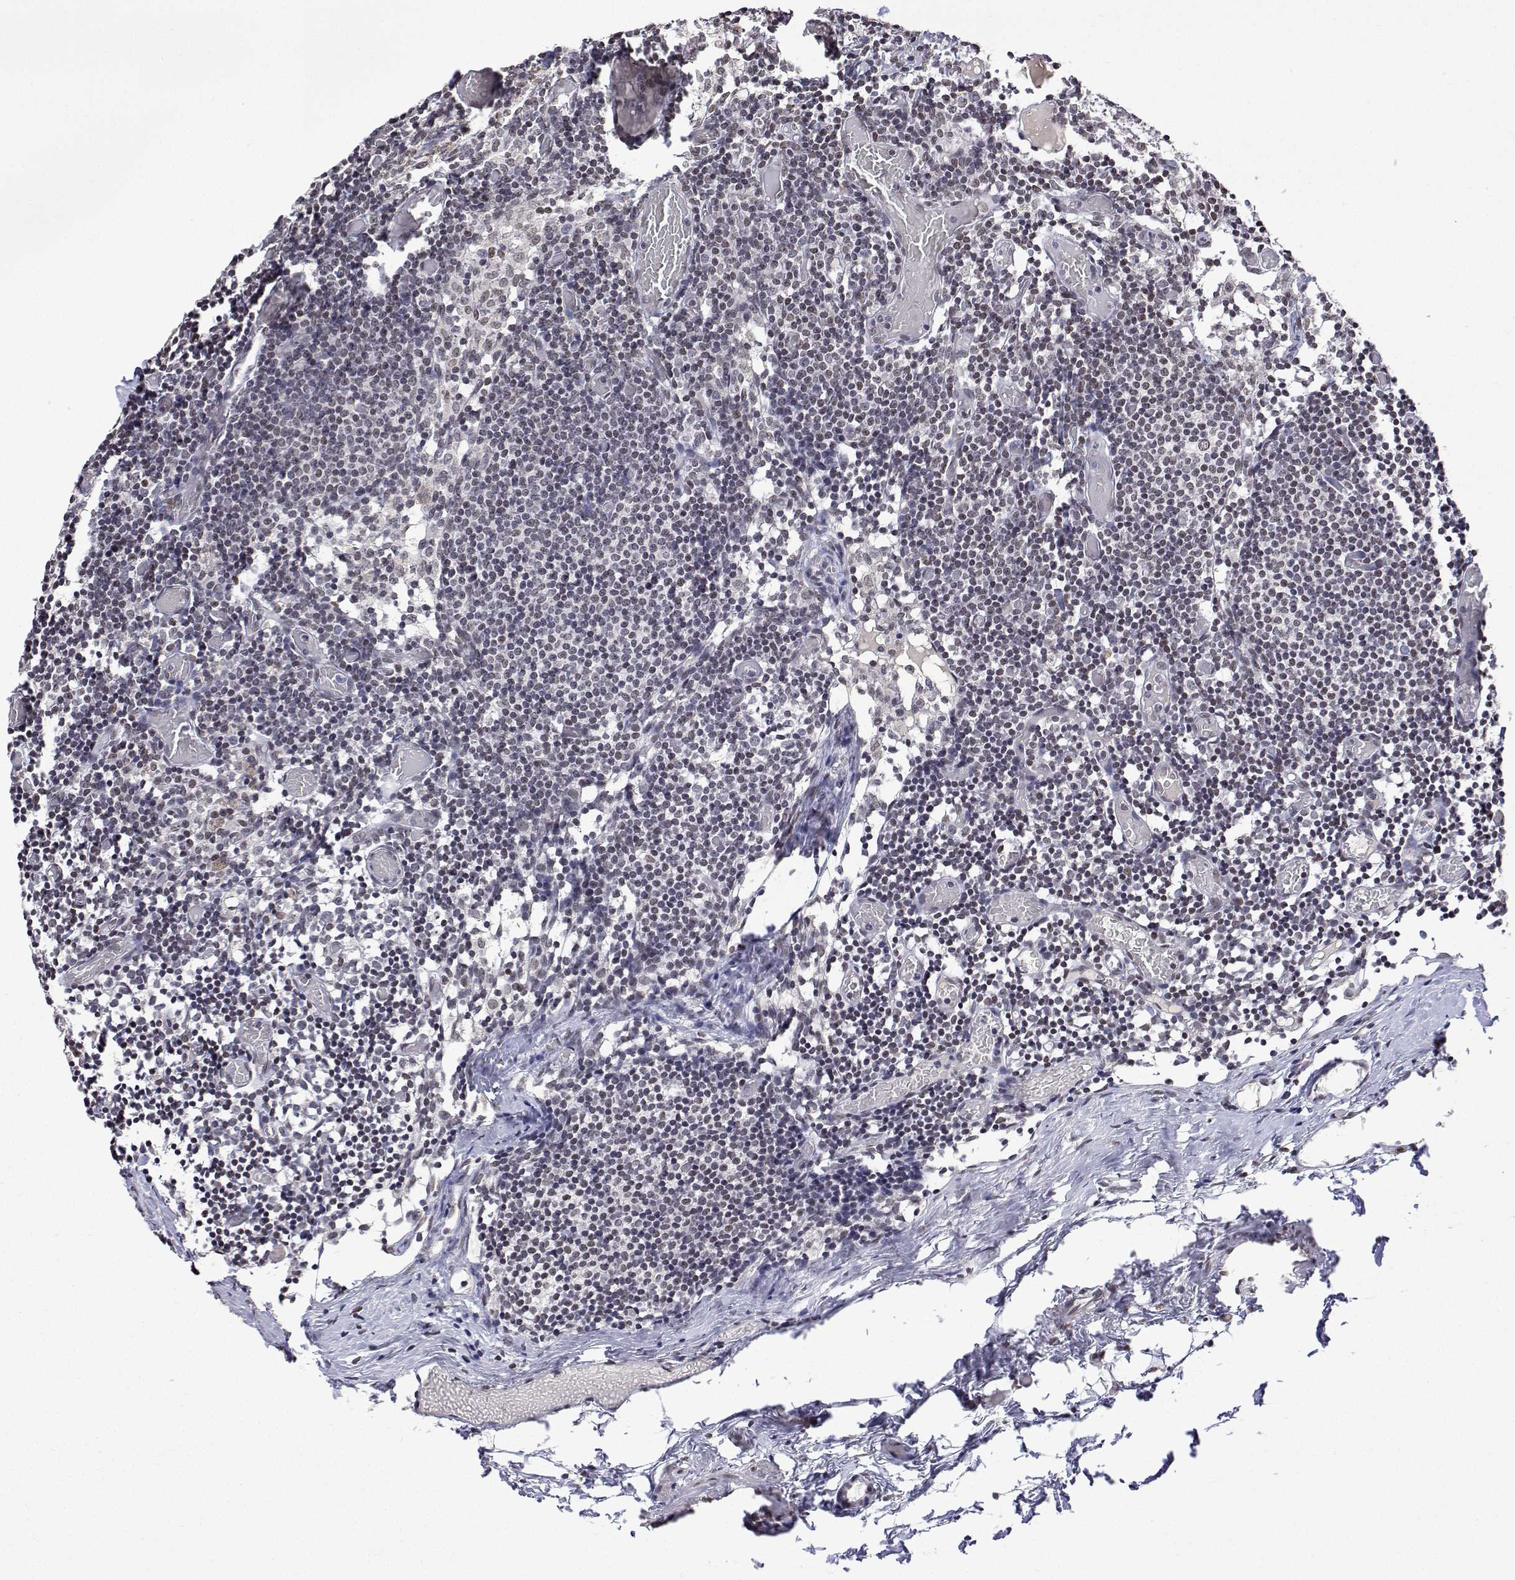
{"staining": {"intensity": "negative", "quantity": "none", "location": "none"}, "tissue": "lymph node", "cell_type": "Germinal center cells", "image_type": "normal", "snomed": [{"axis": "morphology", "description": "Normal tissue, NOS"}, {"axis": "topography", "description": "Lymph node"}], "caption": "This image is of normal lymph node stained with immunohistochemistry (IHC) to label a protein in brown with the nuclei are counter-stained blue. There is no positivity in germinal center cells. (DAB IHC visualized using brightfield microscopy, high magnification).", "gene": "XPC", "patient": {"sex": "female", "age": 41}}